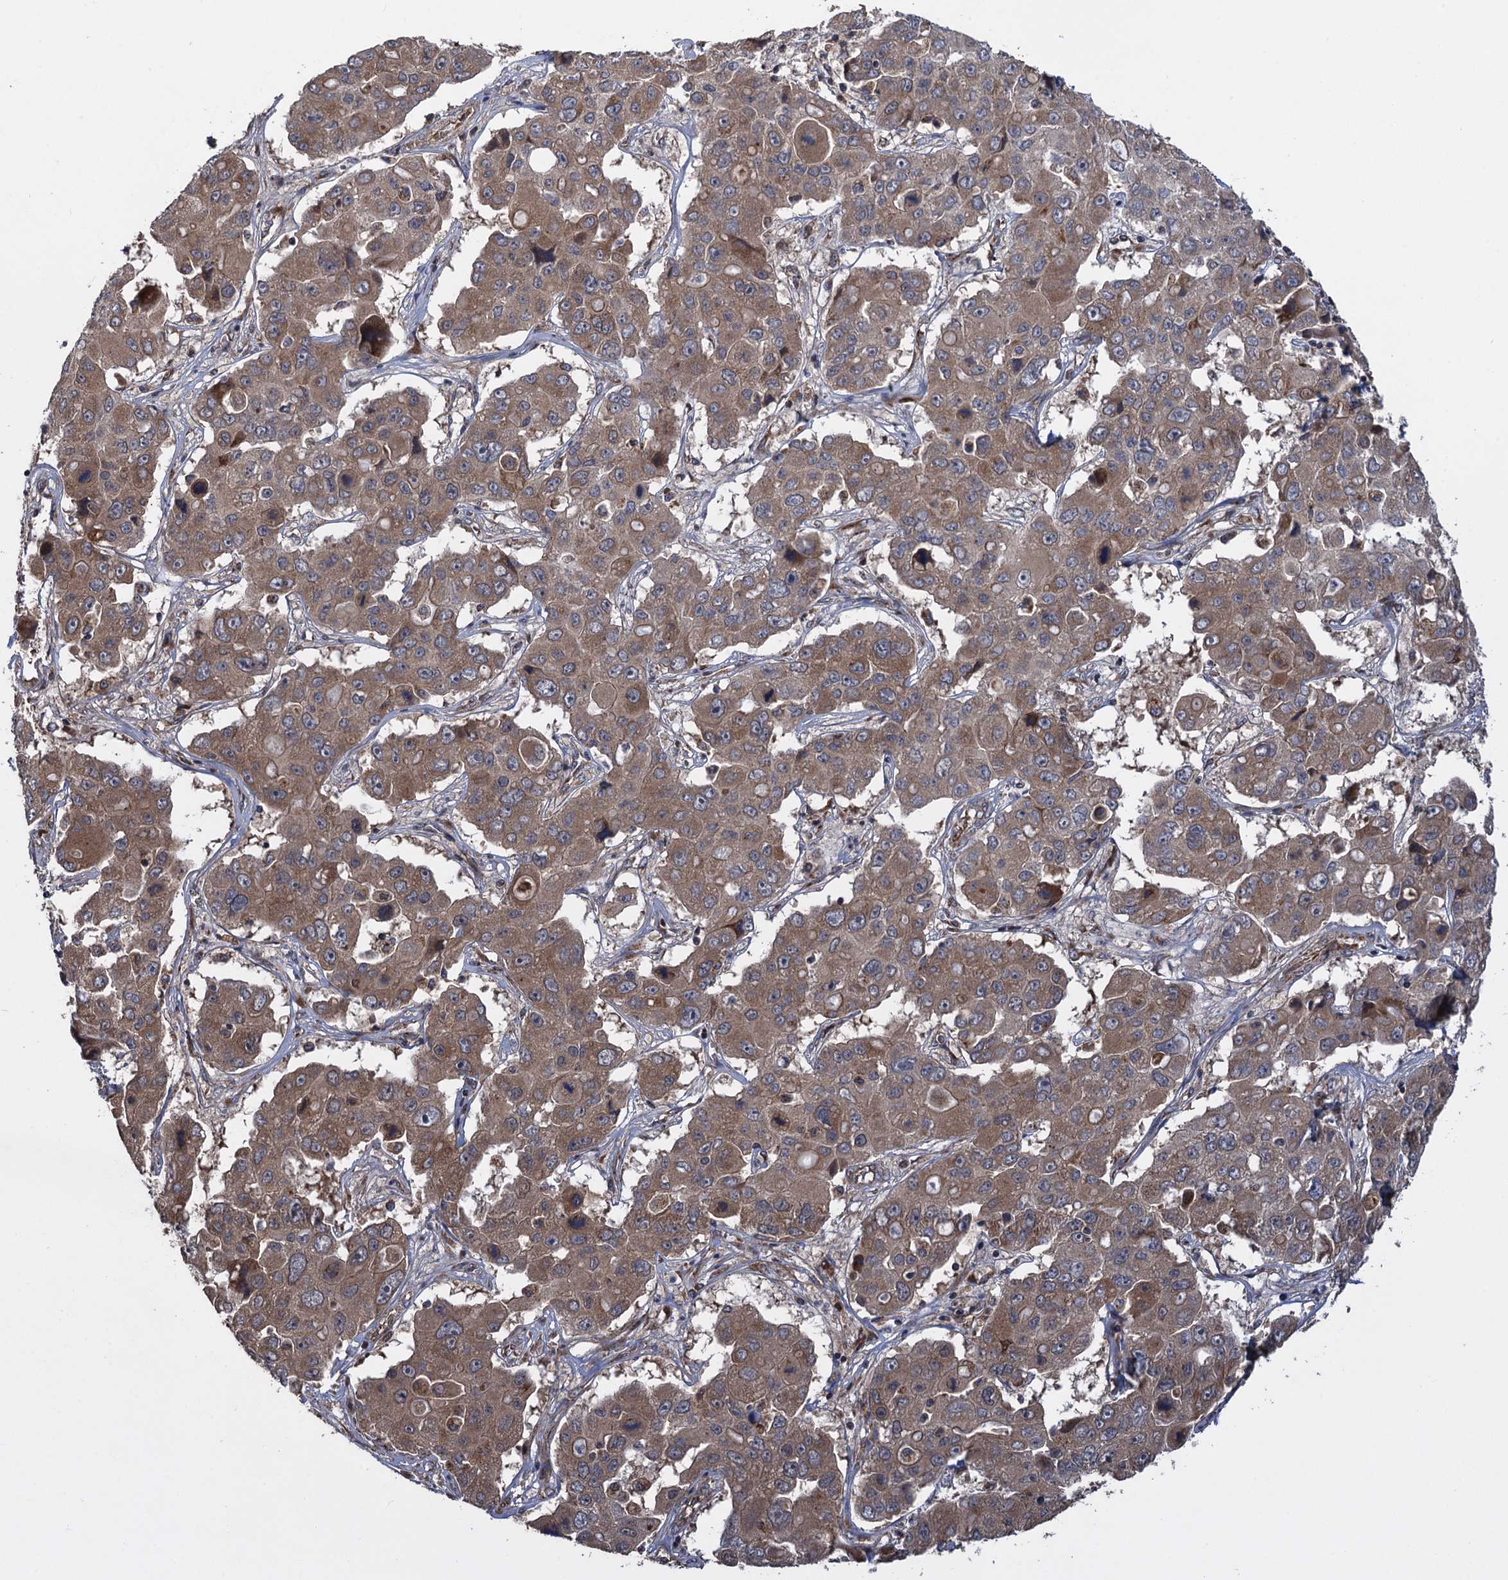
{"staining": {"intensity": "moderate", "quantity": ">75%", "location": "cytoplasmic/membranous"}, "tissue": "liver cancer", "cell_type": "Tumor cells", "image_type": "cancer", "snomed": [{"axis": "morphology", "description": "Cholangiocarcinoma"}, {"axis": "topography", "description": "Liver"}], "caption": "An image of liver cancer stained for a protein exhibits moderate cytoplasmic/membranous brown staining in tumor cells.", "gene": "HAUS1", "patient": {"sex": "male", "age": 67}}